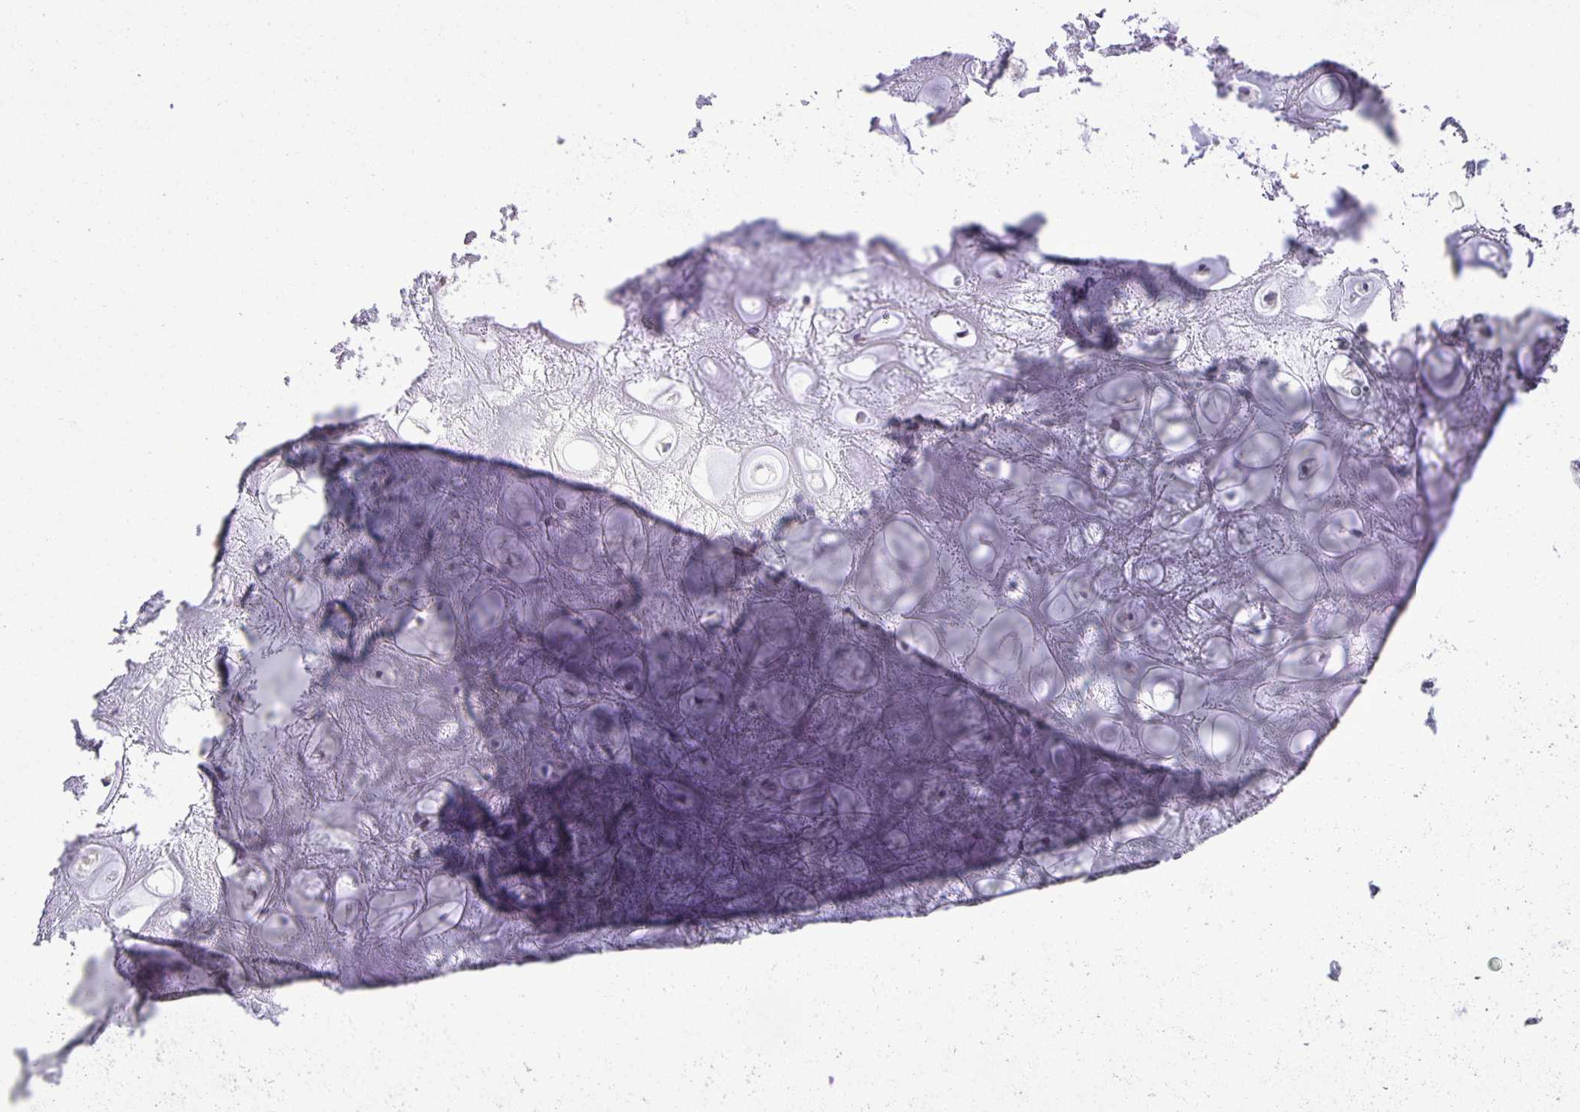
{"staining": {"intensity": "negative", "quantity": "none", "location": "none"}, "tissue": "adipose tissue", "cell_type": "Adipocytes", "image_type": "normal", "snomed": [{"axis": "morphology", "description": "Normal tissue, NOS"}, {"axis": "topography", "description": "Lymph node"}, {"axis": "topography", "description": "Cartilage tissue"}, {"axis": "topography", "description": "Nasopharynx"}], "caption": "Unremarkable adipose tissue was stained to show a protein in brown. There is no significant expression in adipocytes. The staining was performed using DAB (3,3'-diaminobenzidine) to visualize the protein expression in brown, while the nuclei were stained in blue with hematoxylin (Magnification: 20x).", "gene": "ADCK1", "patient": {"sex": "male", "age": 63}}